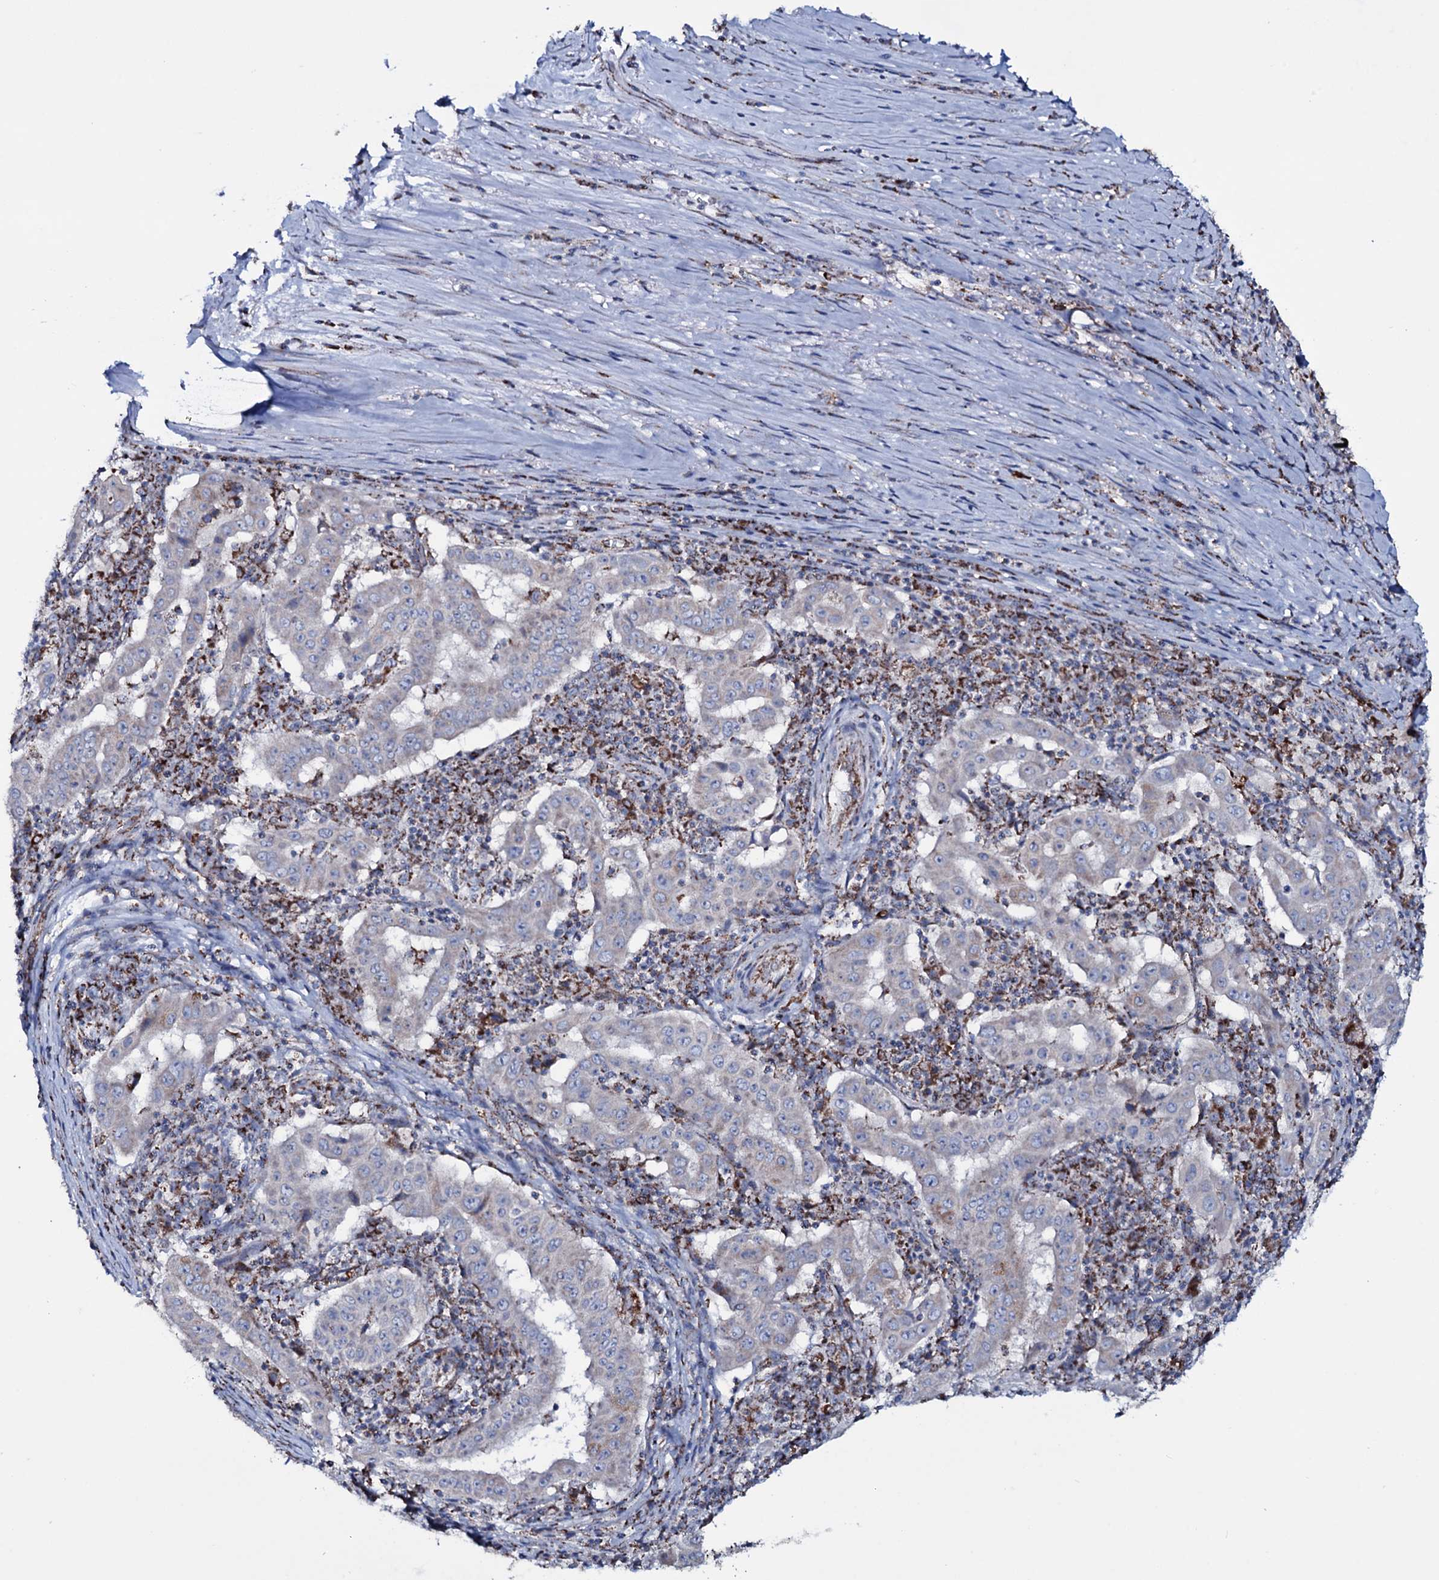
{"staining": {"intensity": "moderate", "quantity": "<25%", "location": "cytoplasmic/membranous"}, "tissue": "pancreatic cancer", "cell_type": "Tumor cells", "image_type": "cancer", "snomed": [{"axis": "morphology", "description": "Adenocarcinoma, NOS"}, {"axis": "topography", "description": "Pancreas"}], "caption": "Adenocarcinoma (pancreatic) tissue demonstrates moderate cytoplasmic/membranous expression in approximately <25% of tumor cells, visualized by immunohistochemistry.", "gene": "MRPS35", "patient": {"sex": "male", "age": 63}}